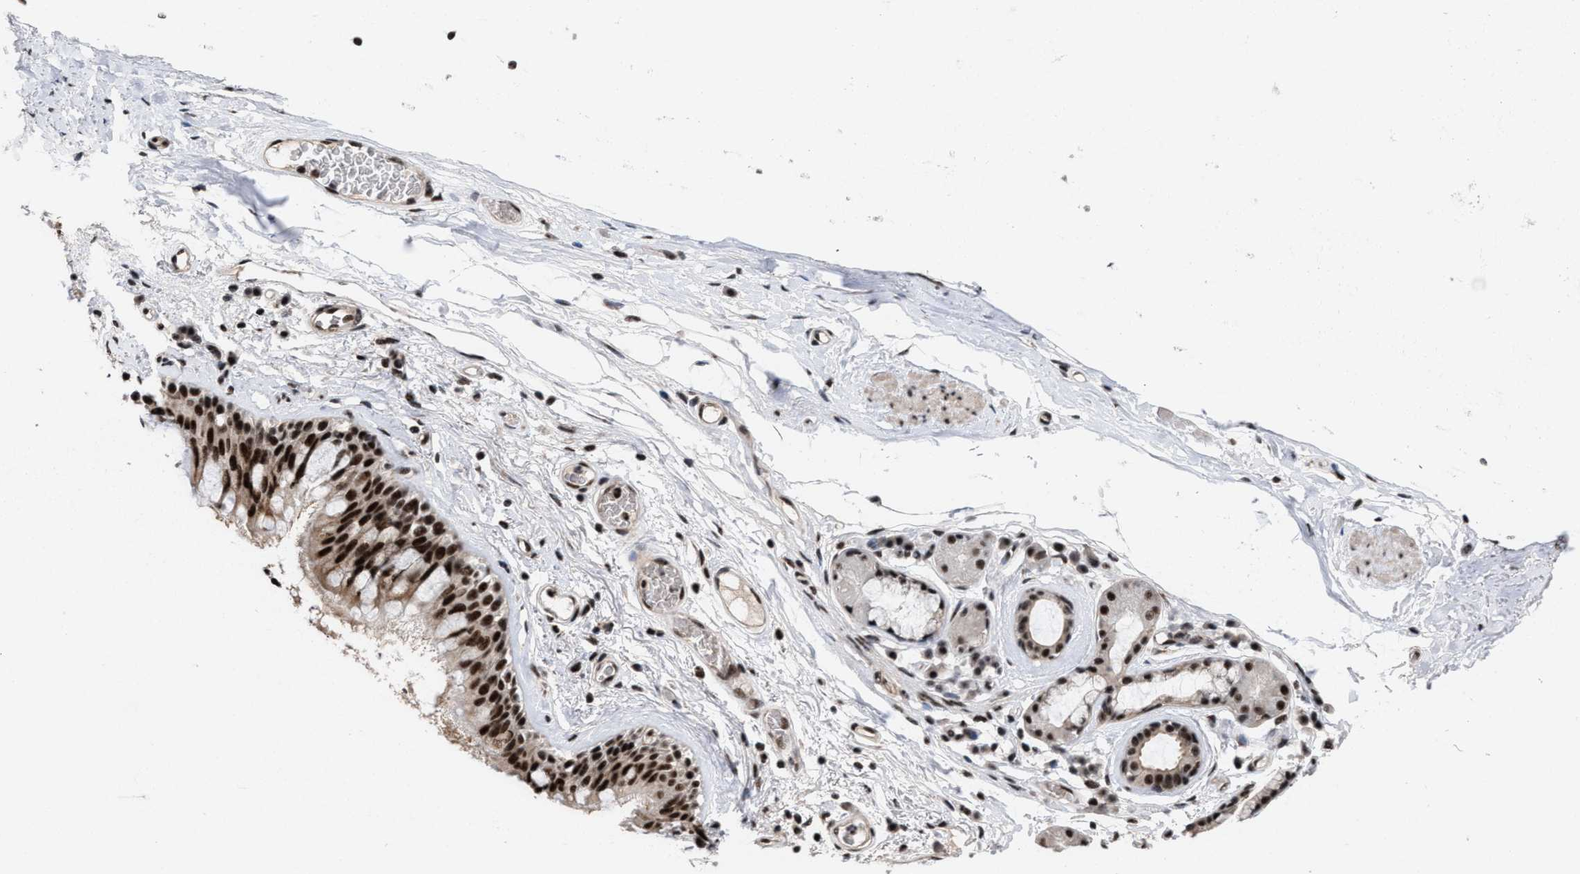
{"staining": {"intensity": "strong", "quantity": ">75%", "location": "cytoplasmic/membranous,nuclear"}, "tissue": "bronchus", "cell_type": "Respiratory epithelial cells", "image_type": "normal", "snomed": [{"axis": "morphology", "description": "Normal tissue, NOS"}, {"axis": "topography", "description": "Cartilage tissue"}], "caption": "Protein expression analysis of unremarkable bronchus shows strong cytoplasmic/membranous,nuclear positivity in approximately >75% of respiratory epithelial cells.", "gene": "EIF4A3", "patient": {"sex": "female", "age": 63}}